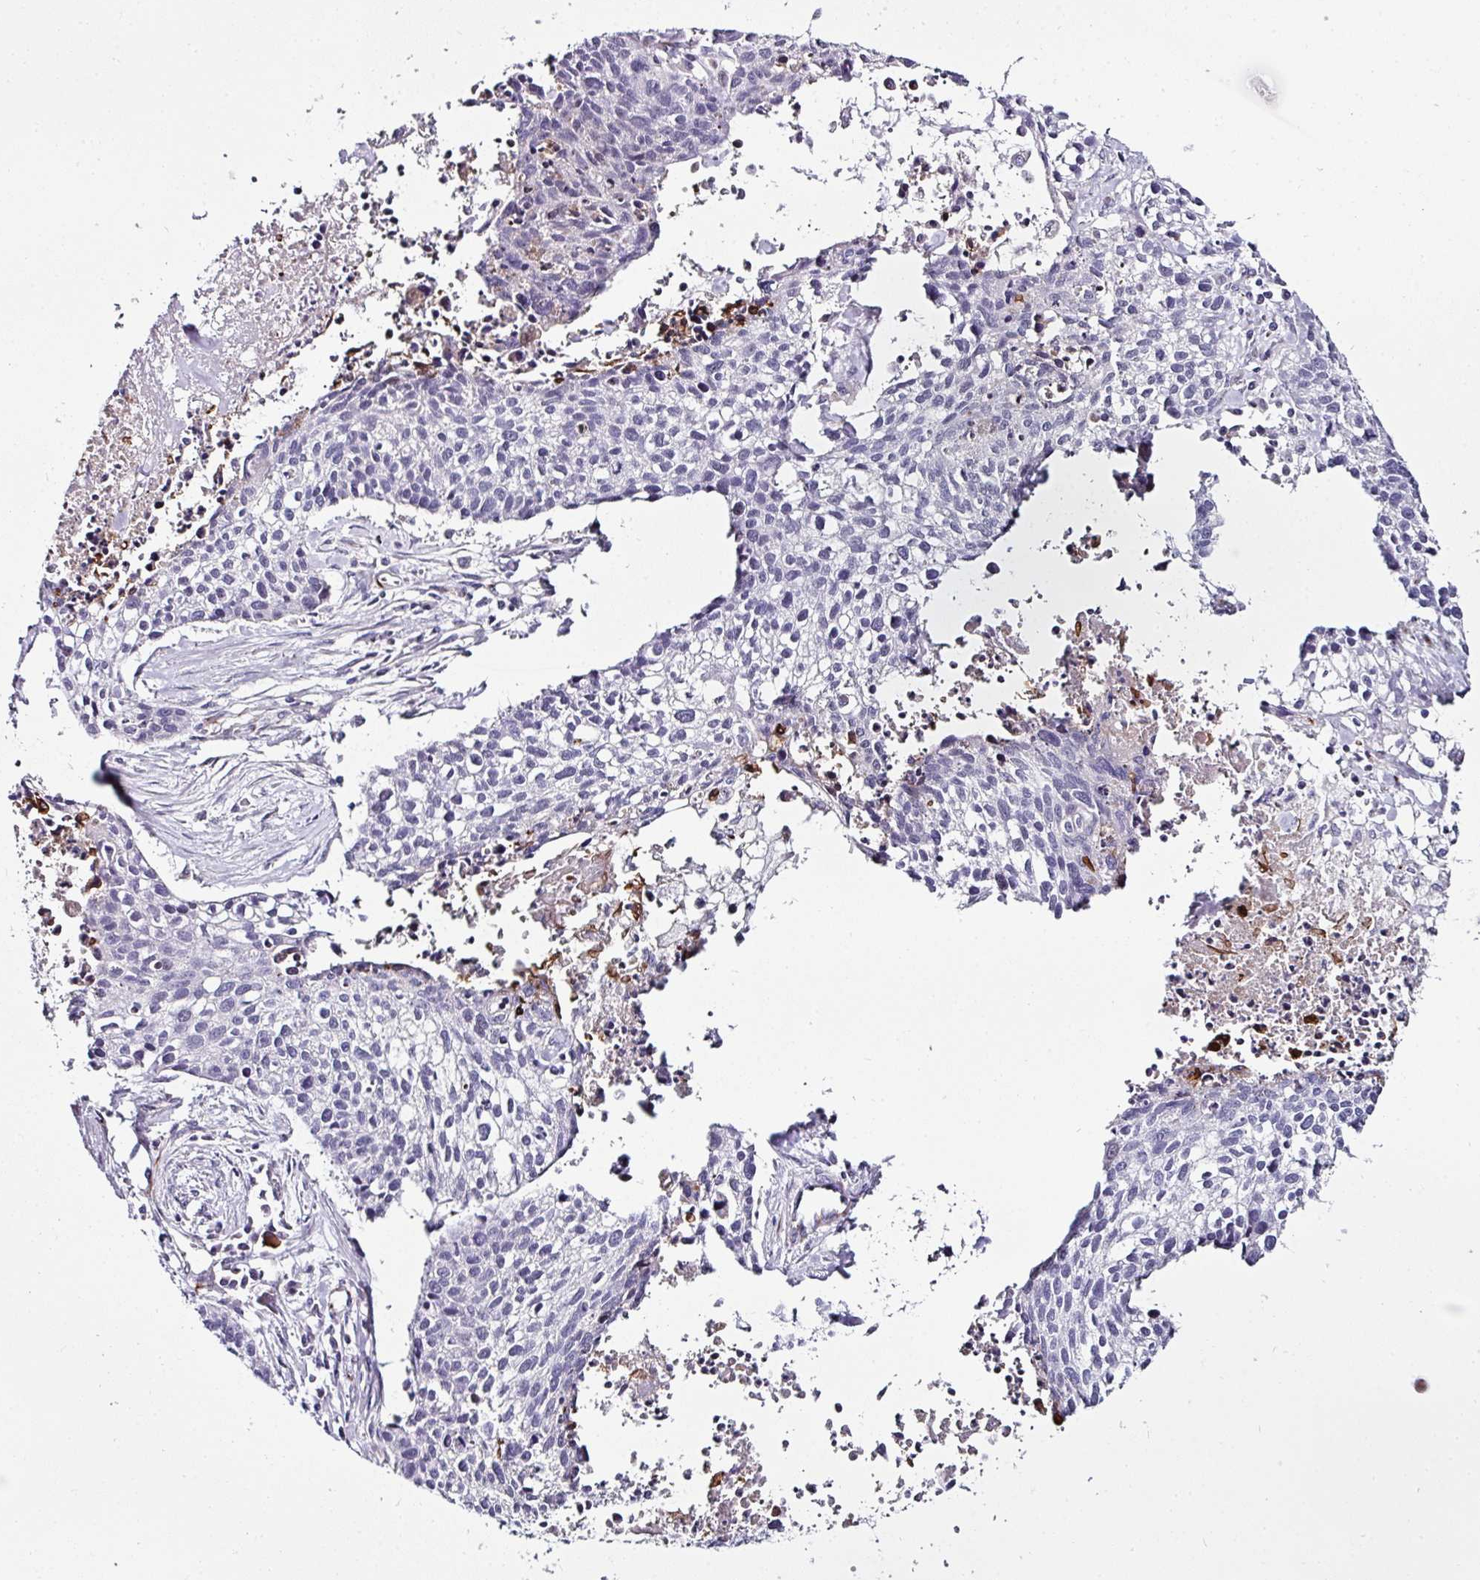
{"staining": {"intensity": "negative", "quantity": "none", "location": "none"}, "tissue": "lung cancer", "cell_type": "Tumor cells", "image_type": "cancer", "snomed": [{"axis": "morphology", "description": "Squamous cell carcinoma, NOS"}, {"axis": "topography", "description": "Lung"}], "caption": "This photomicrograph is of lung cancer (squamous cell carcinoma) stained with immunohistochemistry to label a protein in brown with the nuclei are counter-stained blue. There is no positivity in tumor cells.", "gene": "TMPRSS9", "patient": {"sex": "male", "age": 74}}